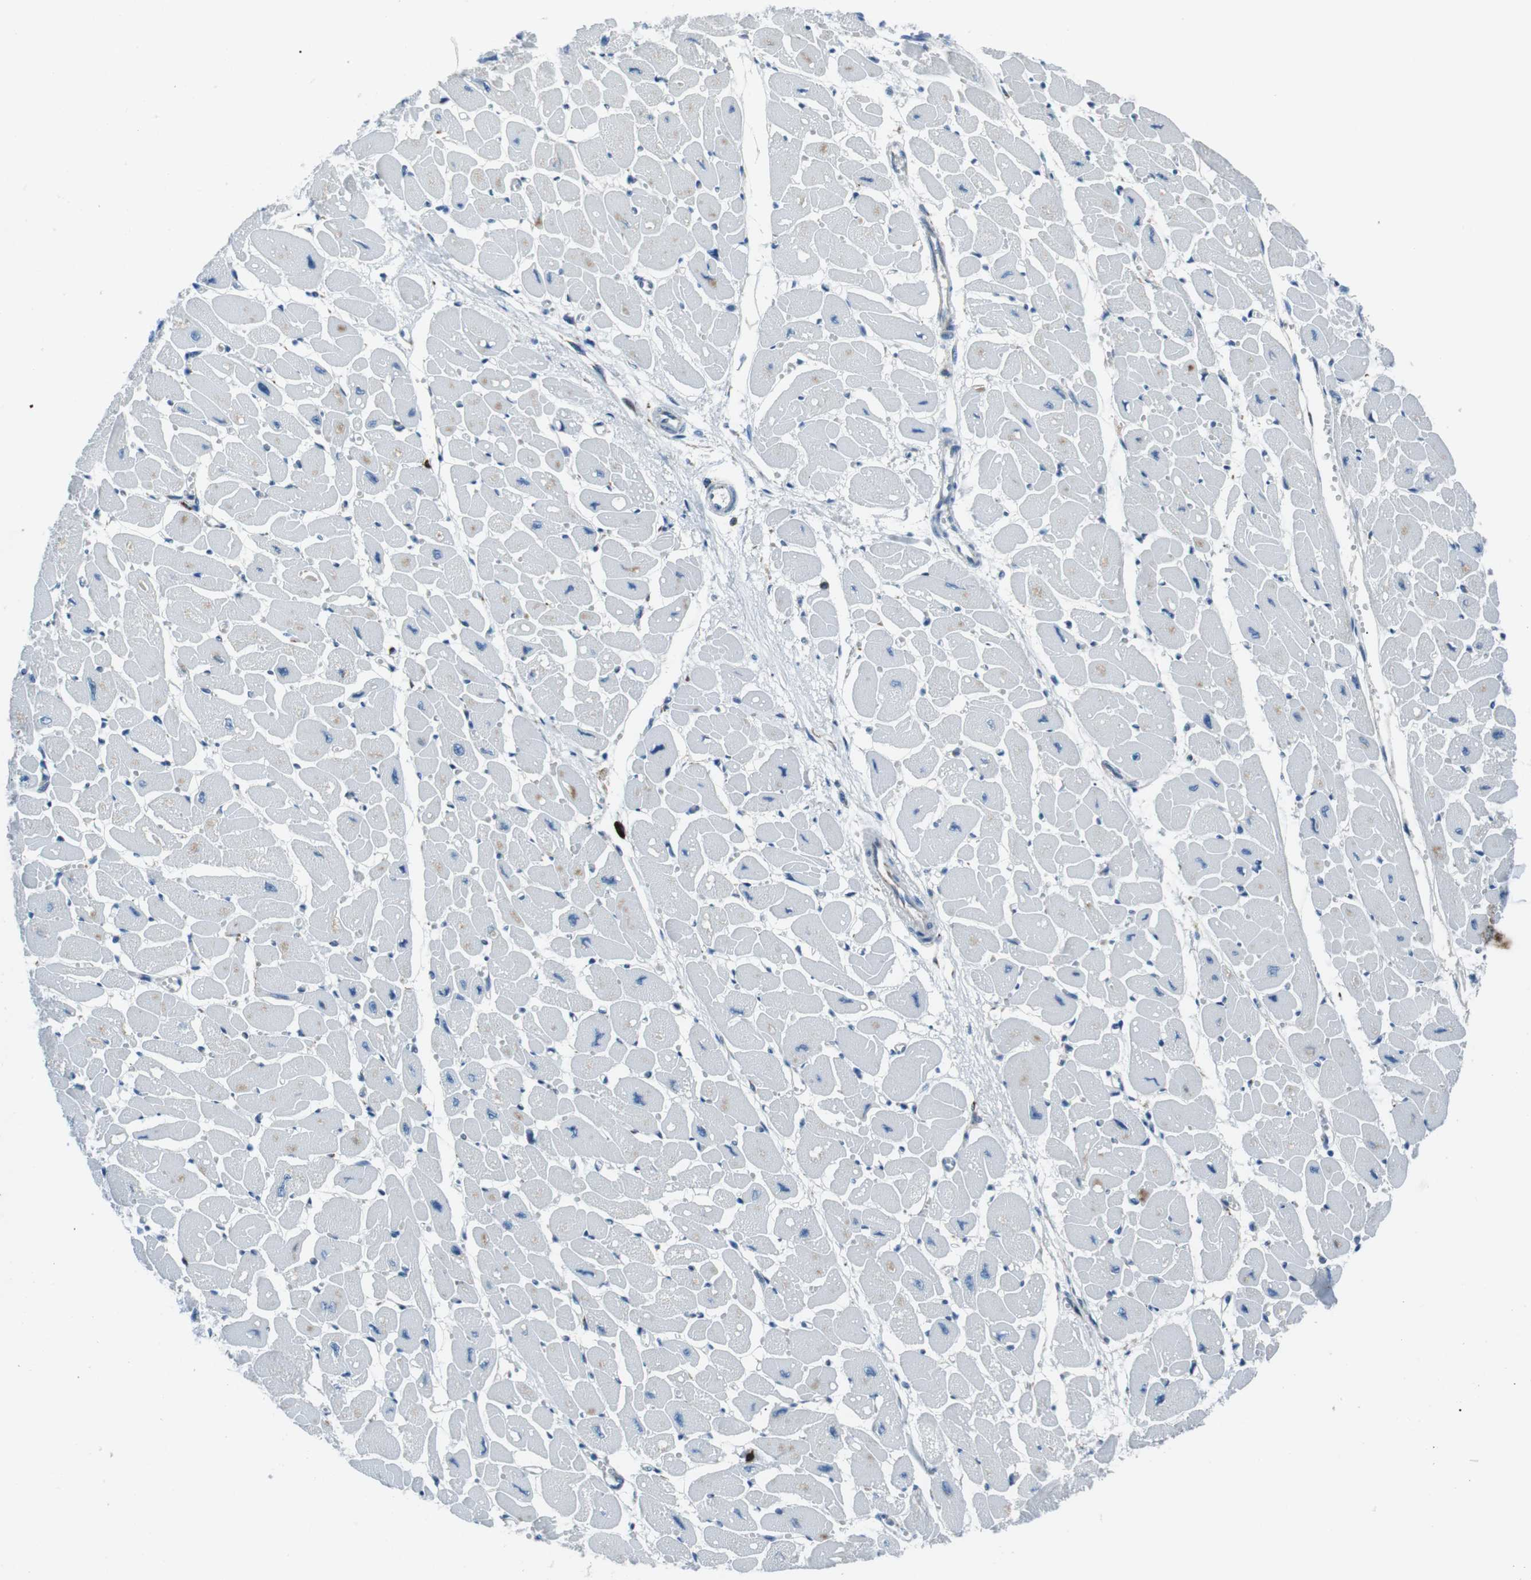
{"staining": {"intensity": "negative", "quantity": "none", "location": "none"}, "tissue": "heart muscle", "cell_type": "Cardiomyocytes", "image_type": "normal", "snomed": [{"axis": "morphology", "description": "Normal tissue, NOS"}, {"axis": "topography", "description": "Heart"}], "caption": "Micrograph shows no protein positivity in cardiomyocytes of unremarkable heart muscle. The staining is performed using DAB brown chromogen with nuclei counter-stained in using hematoxylin.", "gene": "CSF2RA", "patient": {"sex": "female", "age": 54}}